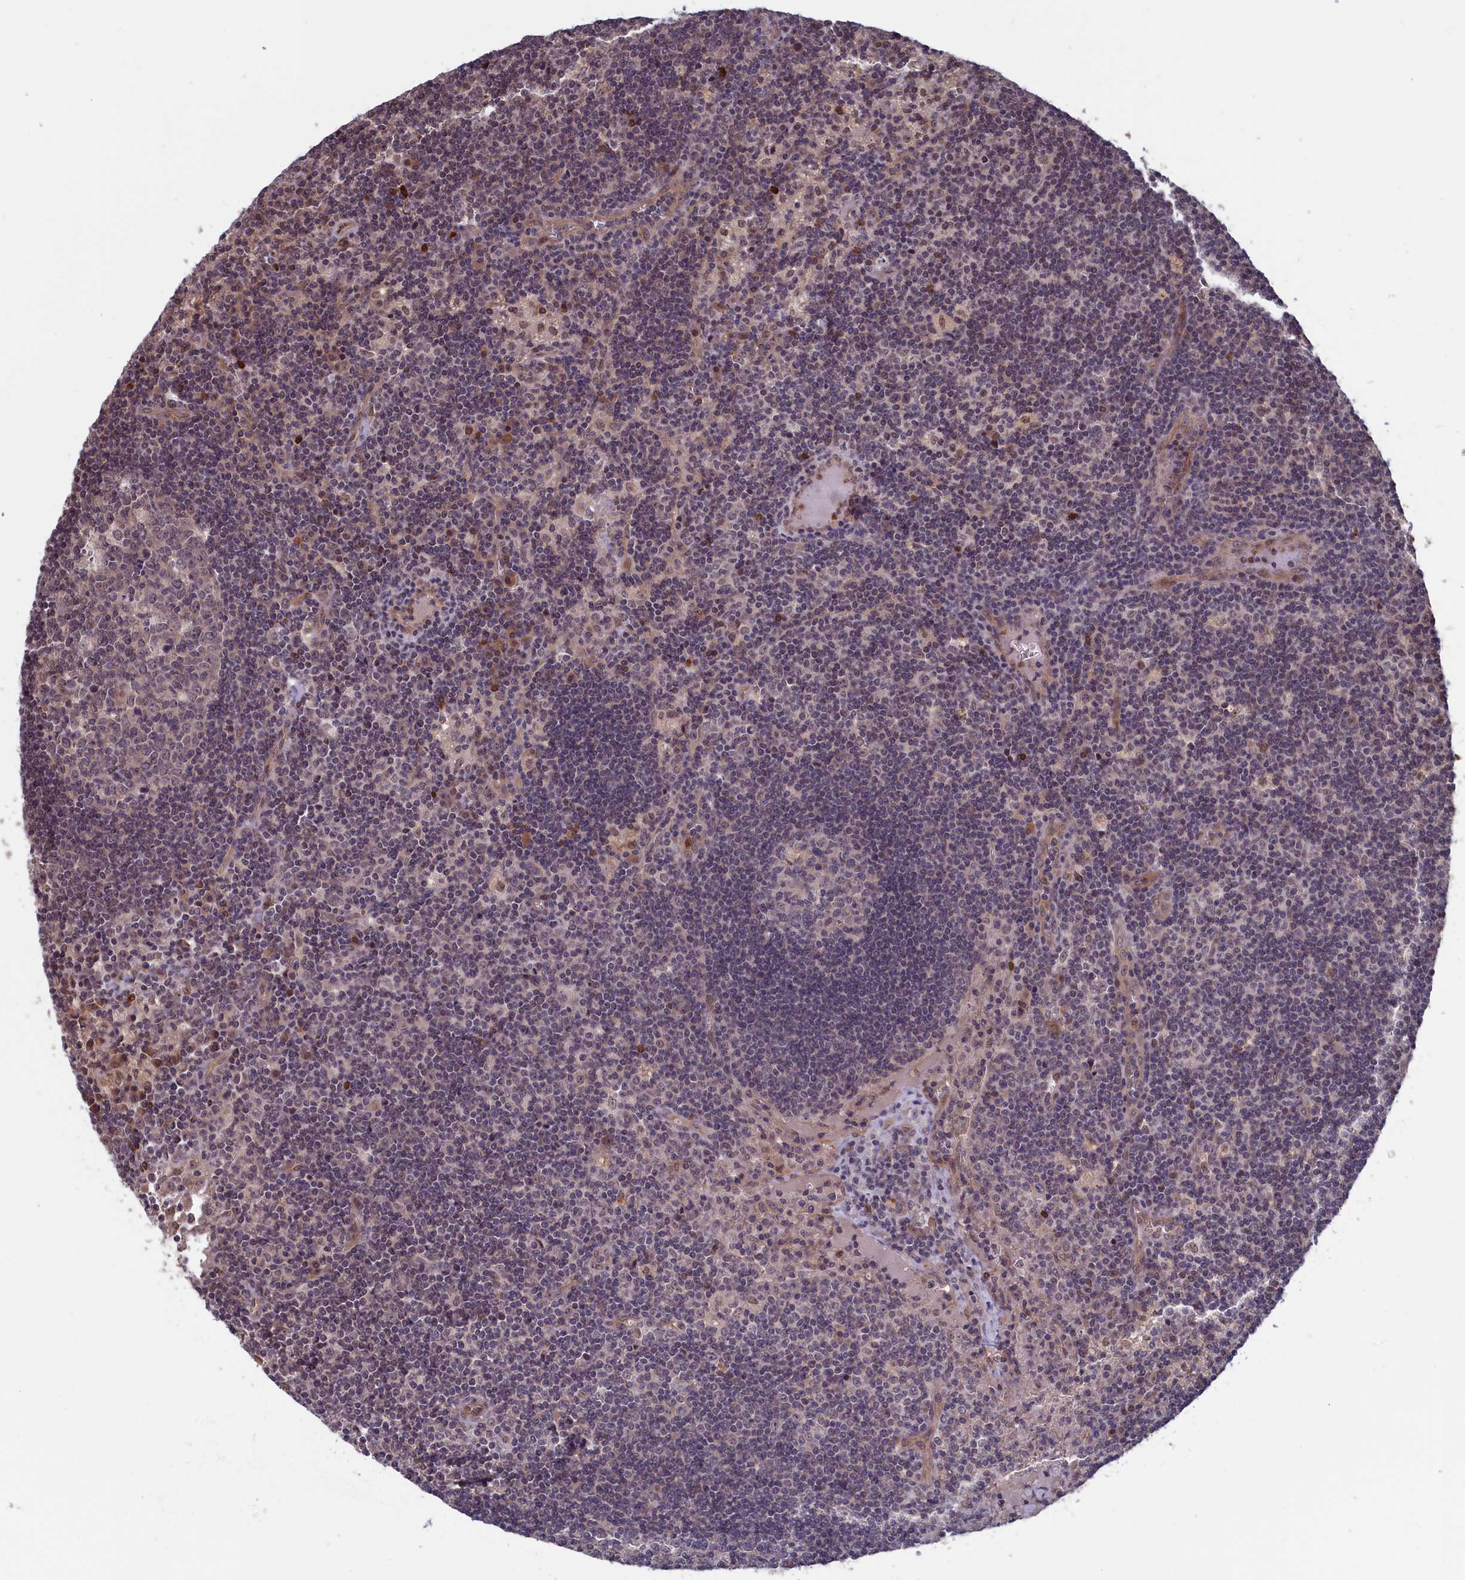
{"staining": {"intensity": "negative", "quantity": "none", "location": "none"}, "tissue": "lymph node", "cell_type": "Germinal center cells", "image_type": "normal", "snomed": [{"axis": "morphology", "description": "Normal tissue, NOS"}, {"axis": "topography", "description": "Lymph node"}], "caption": "Immunohistochemistry histopathology image of unremarkable lymph node: lymph node stained with DAB (3,3'-diaminobenzidine) exhibits no significant protein staining in germinal center cells.", "gene": "PLP2", "patient": {"sex": "male", "age": 58}}